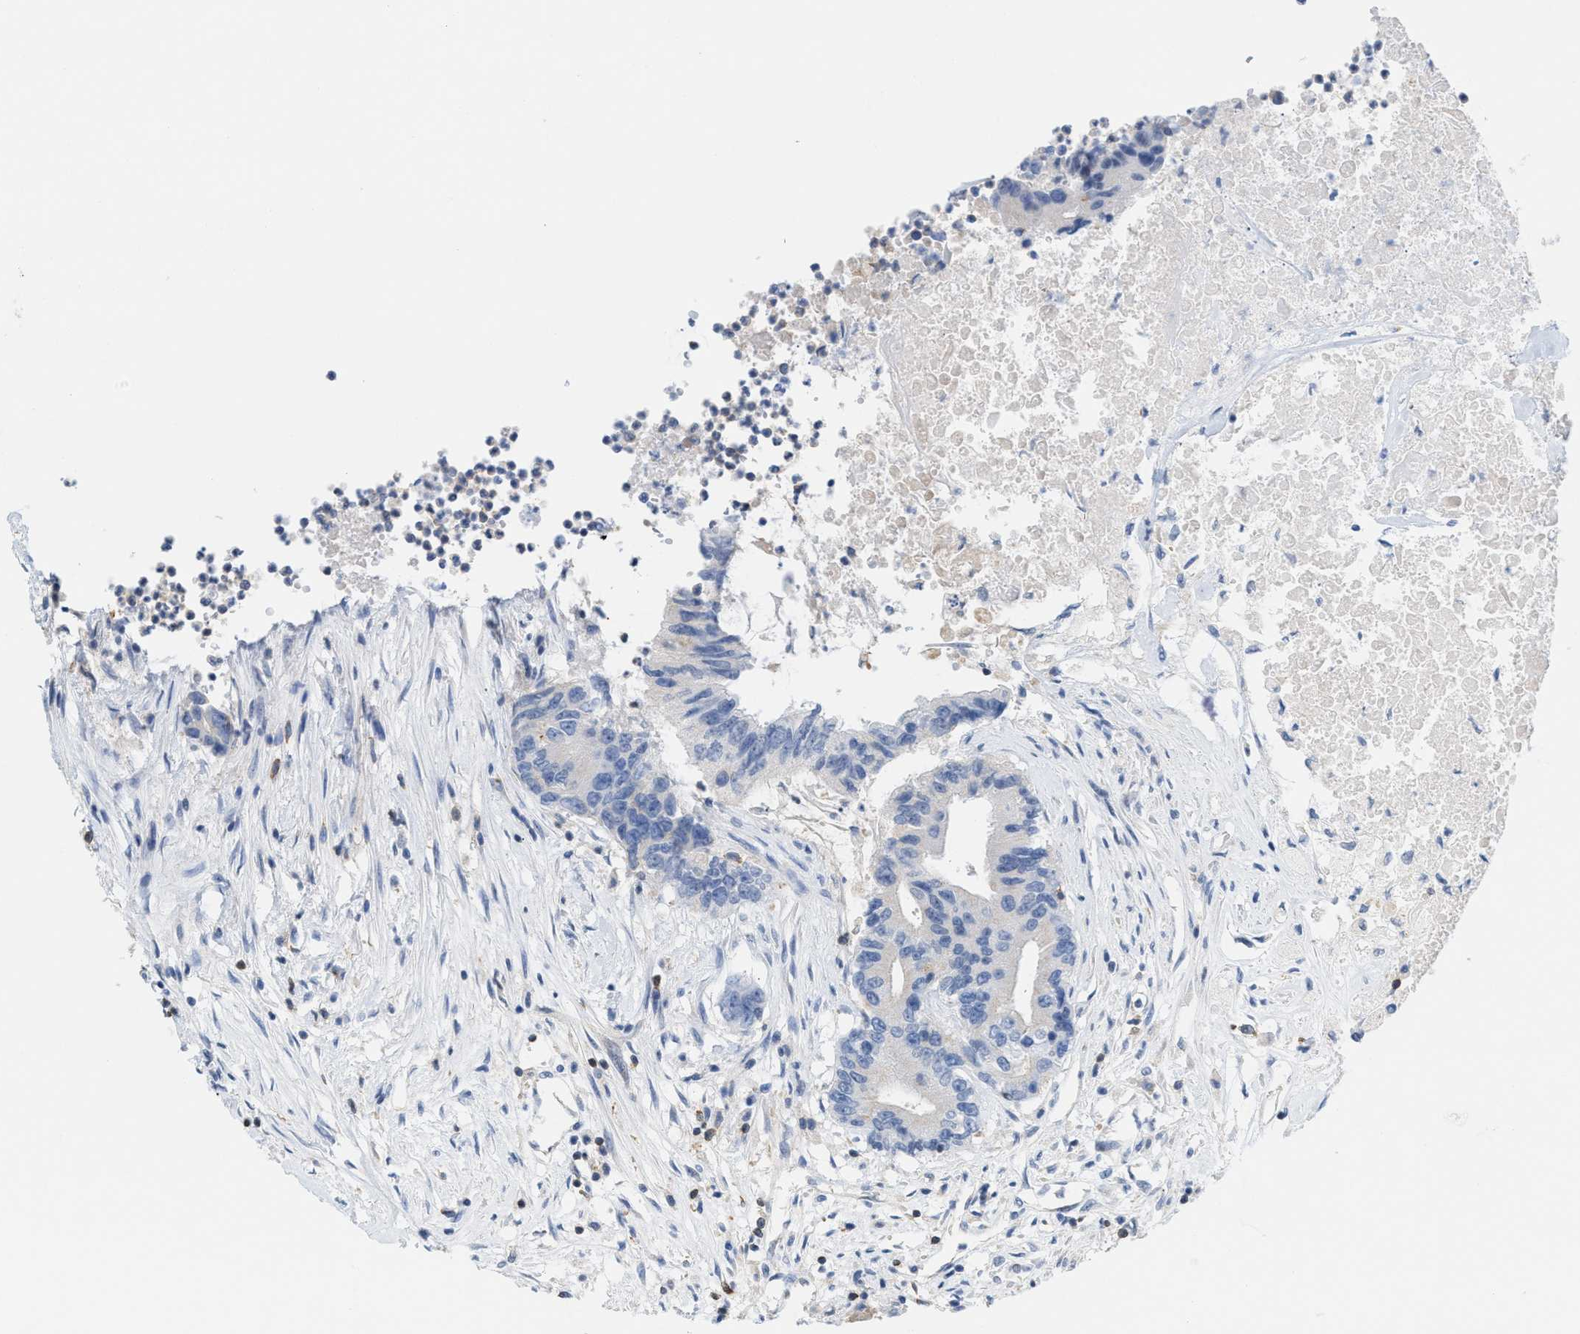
{"staining": {"intensity": "negative", "quantity": "none", "location": "none"}, "tissue": "colorectal cancer", "cell_type": "Tumor cells", "image_type": "cancer", "snomed": [{"axis": "morphology", "description": "Adenocarcinoma, NOS"}, {"axis": "topography", "description": "Colon"}], "caption": "Tumor cells show no significant protein positivity in colorectal cancer.", "gene": "IL16", "patient": {"sex": "female", "age": 77}}